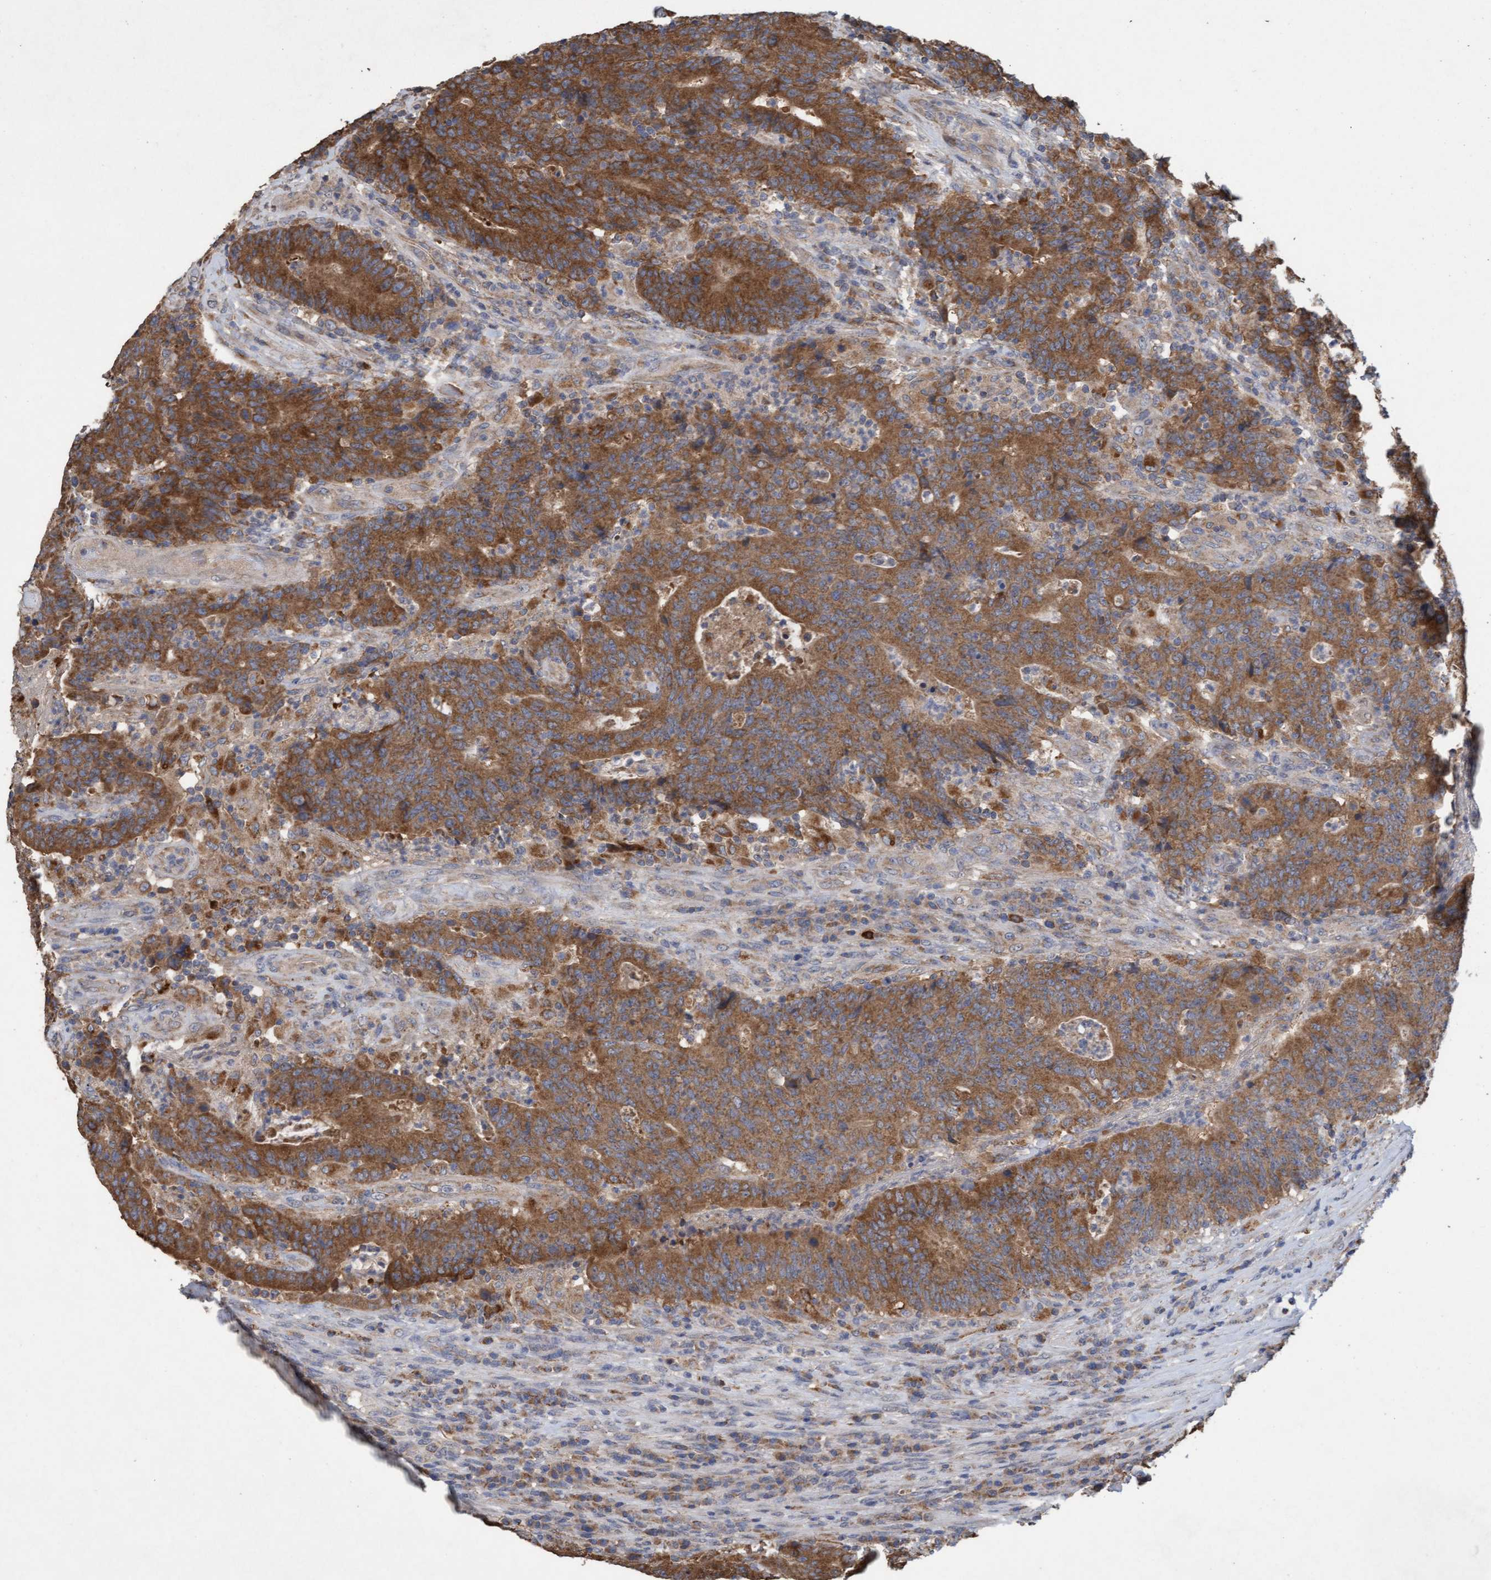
{"staining": {"intensity": "moderate", "quantity": ">75%", "location": "cytoplasmic/membranous"}, "tissue": "colorectal cancer", "cell_type": "Tumor cells", "image_type": "cancer", "snomed": [{"axis": "morphology", "description": "Normal tissue, NOS"}, {"axis": "morphology", "description": "Adenocarcinoma, NOS"}, {"axis": "topography", "description": "Colon"}], "caption": "Immunohistochemical staining of adenocarcinoma (colorectal) exhibits medium levels of moderate cytoplasmic/membranous expression in about >75% of tumor cells. (Stains: DAB (3,3'-diaminobenzidine) in brown, nuclei in blue, Microscopy: brightfield microscopy at high magnification).", "gene": "ATPAF2", "patient": {"sex": "female", "age": 75}}